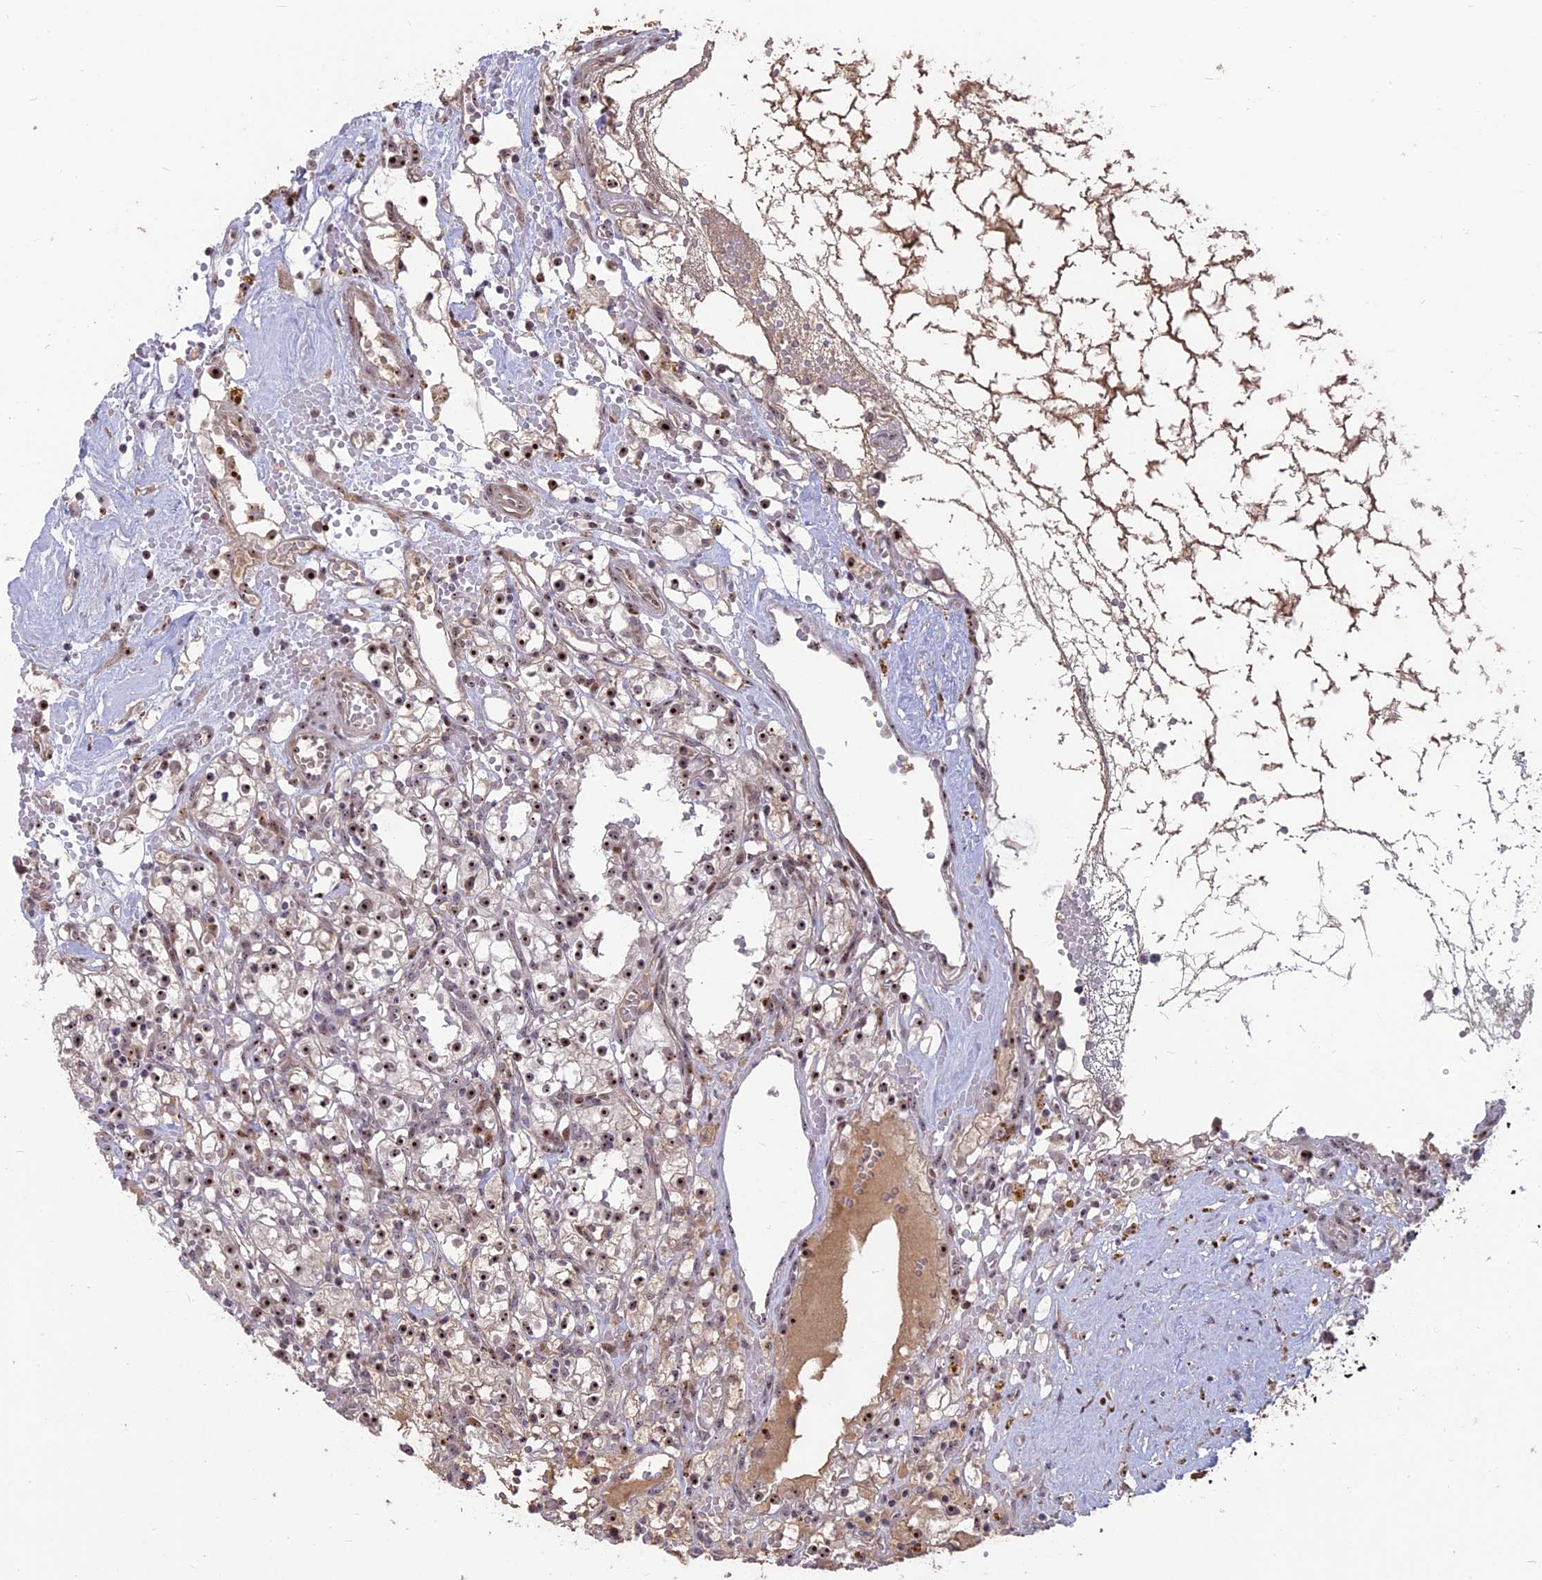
{"staining": {"intensity": "strong", "quantity": ">75%", "location": "nuclear"}, "tissue": "renal cancer", "cell_type": "Tumor cells", "image_type": "cancer", "snomed": [{"axis": "morphology", "description": "Adenocarcinoma, NOS"}, {"axis": "topography", "description": "Kidney"}], "caption": "A micrograph showing strong nuclear staining in approximately >75% of tumor cells in renal cancer, as visualized by brown immunohistochemical staining.", "gene": "FAM131A", "patient": {"sex": "male", "age": 56}}